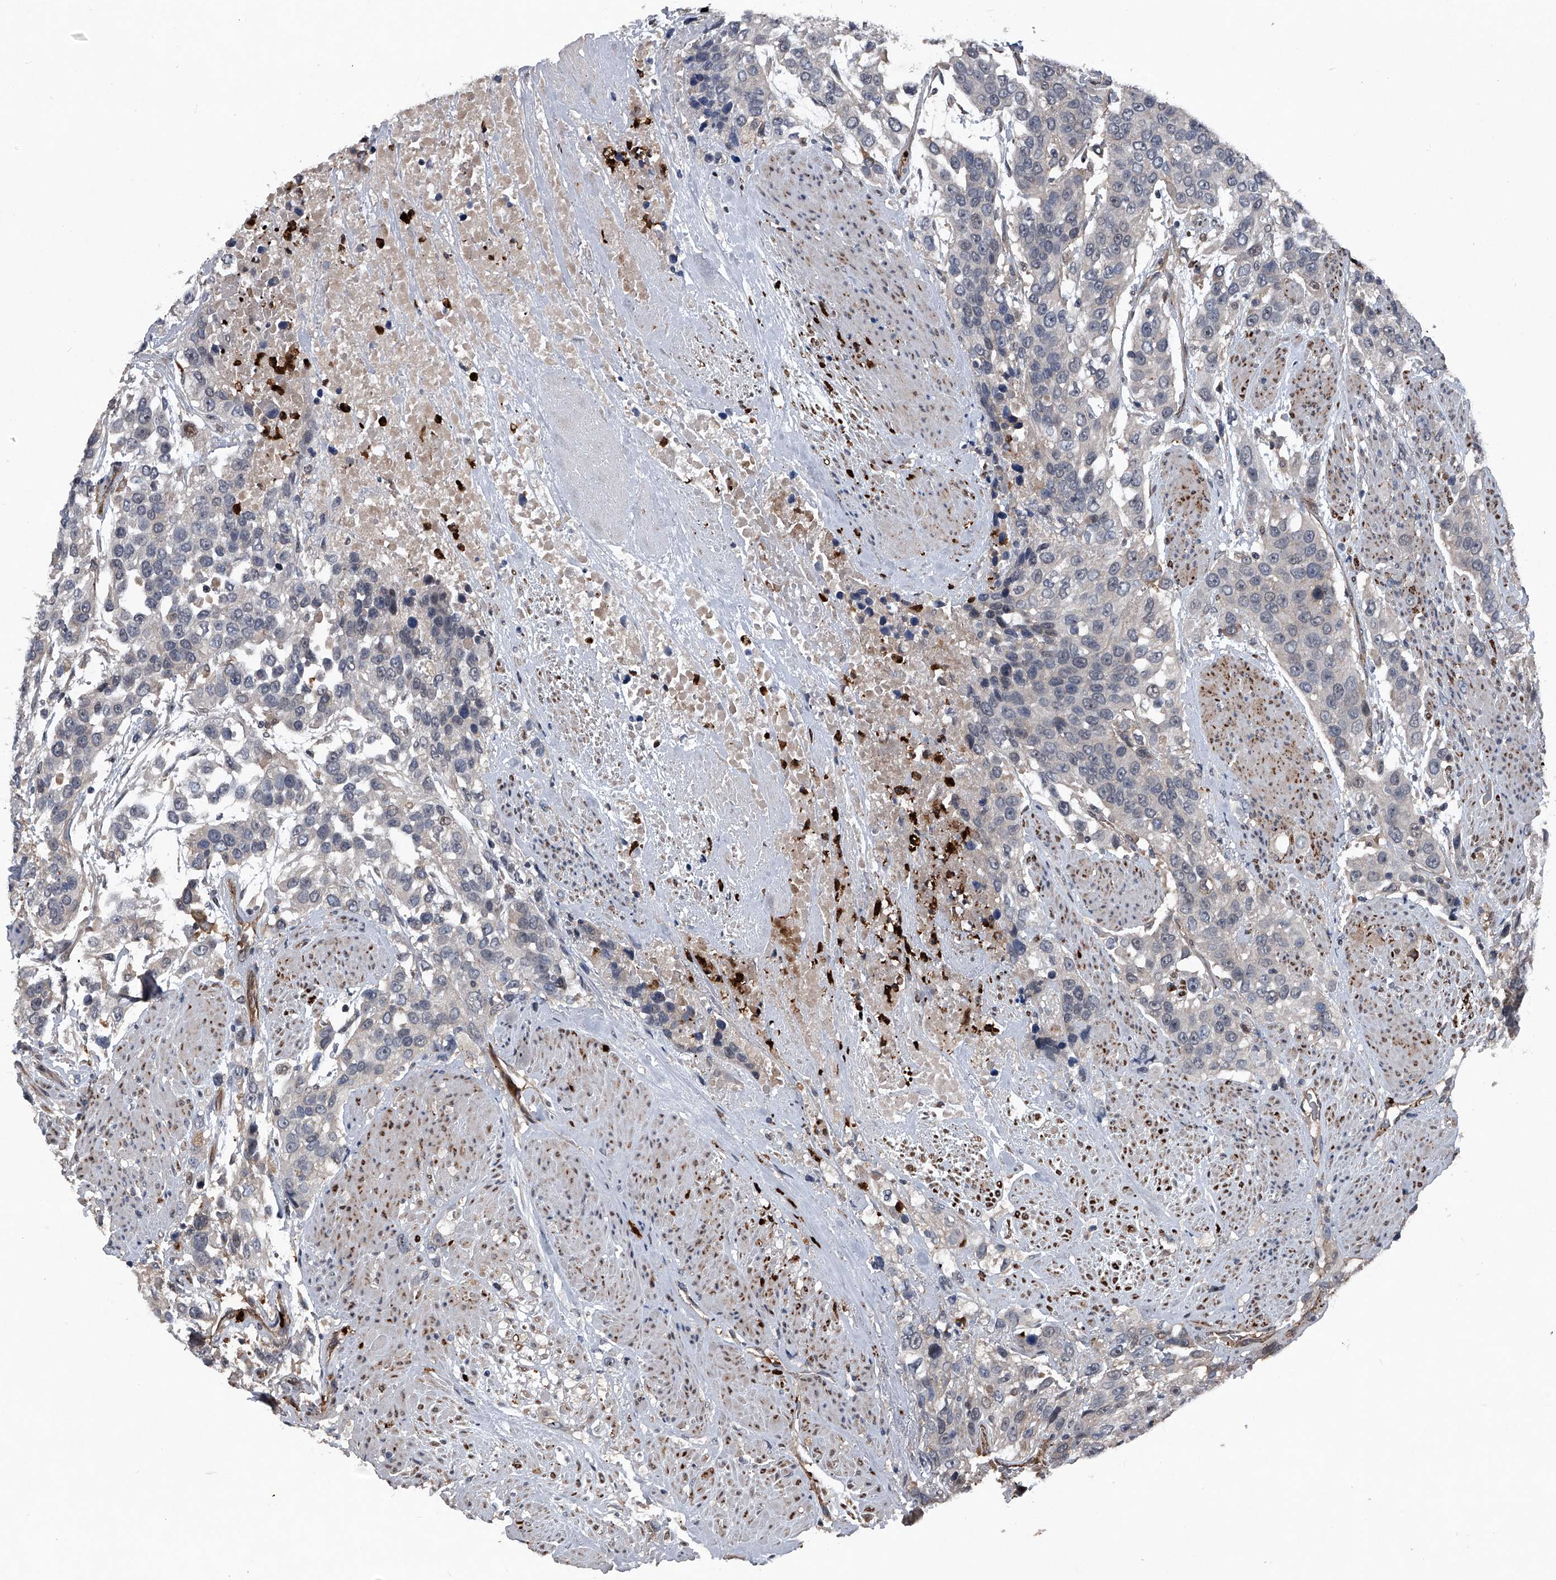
{"staining": {"intensity": "negative", "quantity": "none", "location": "none"}, "tissue": "urothelial cancer", "cell_type": "Tumor cells", "image_type": "cancer", "snomed": [{"axis": "morphology", "description": "Urothelial carcinoma, High grade"}, {"axis": "topography", "description": "Urinary bladder"}], "caption": "Protein analysis of urothelial cancer demonstrates no significant positivity in tumor cells.", "gene": "MAPKAP1", "patient": {"sex": "female", "age": 80}}